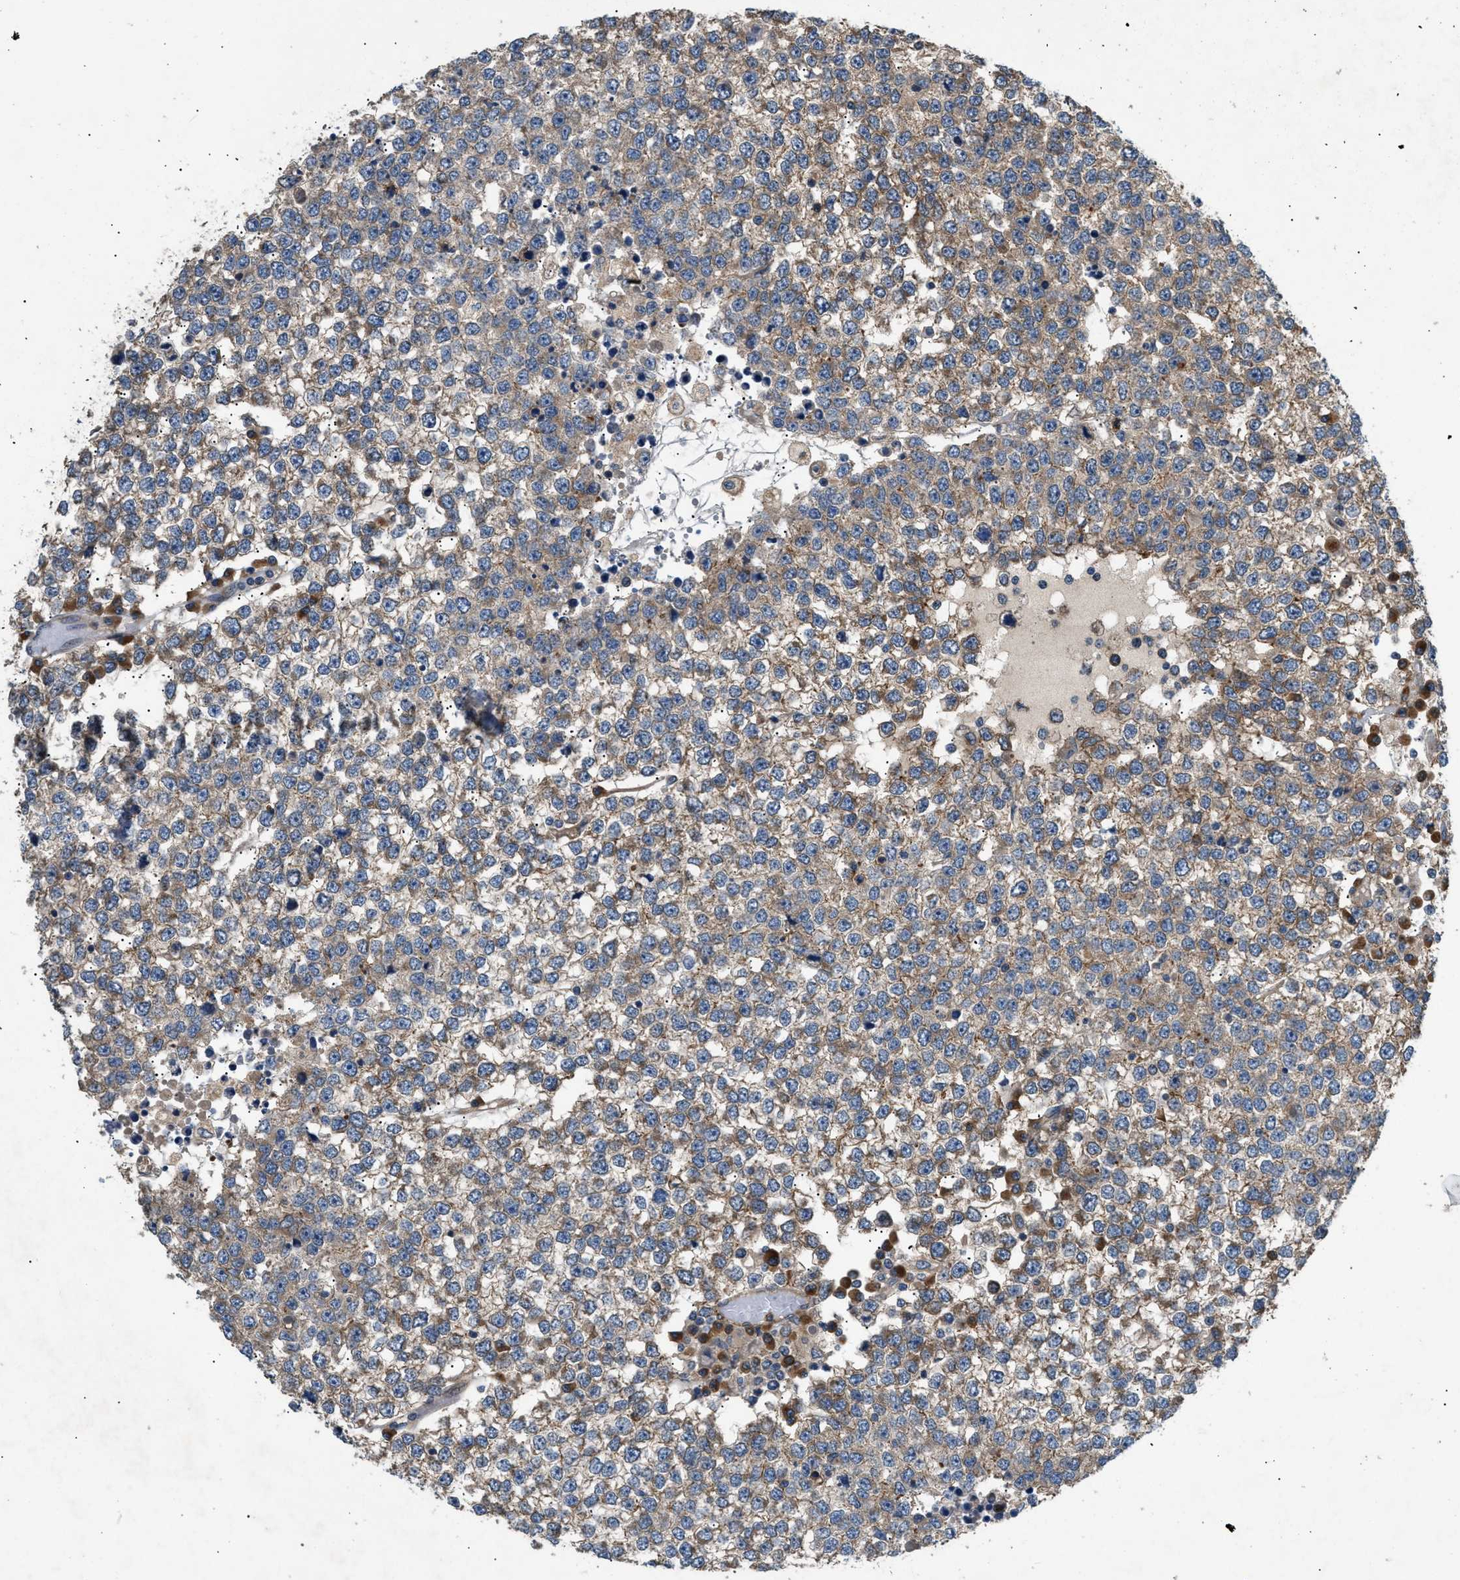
{"staining": {"intensity": "weak", "quantity": ">75%", "location": "cytoplasmic/membranous"}, "tissue": "testis cancer", "cell_type": "Tumor cells", "image_type": "cancer", "snomed": [{"axis": "morphology", "description": "Seminoma, NOS"}, {"axis": "topography", "description": "Testis"}], "caption": "DAB (3,3'-diaminobenzidine) immunohistochemical staining of human testis seminoma reveals weak cytoplasmic/membranous protein expression in approximately >75% of tumor cells. The staining is performed using DAB (3,3'-diaminobenzidine) brown chromogen to label protein expression. The nuclei are counter-stained blue using hematoxylin.", "gene": "LYSMD3", "patient": {"sex": "male", "age": 65}}